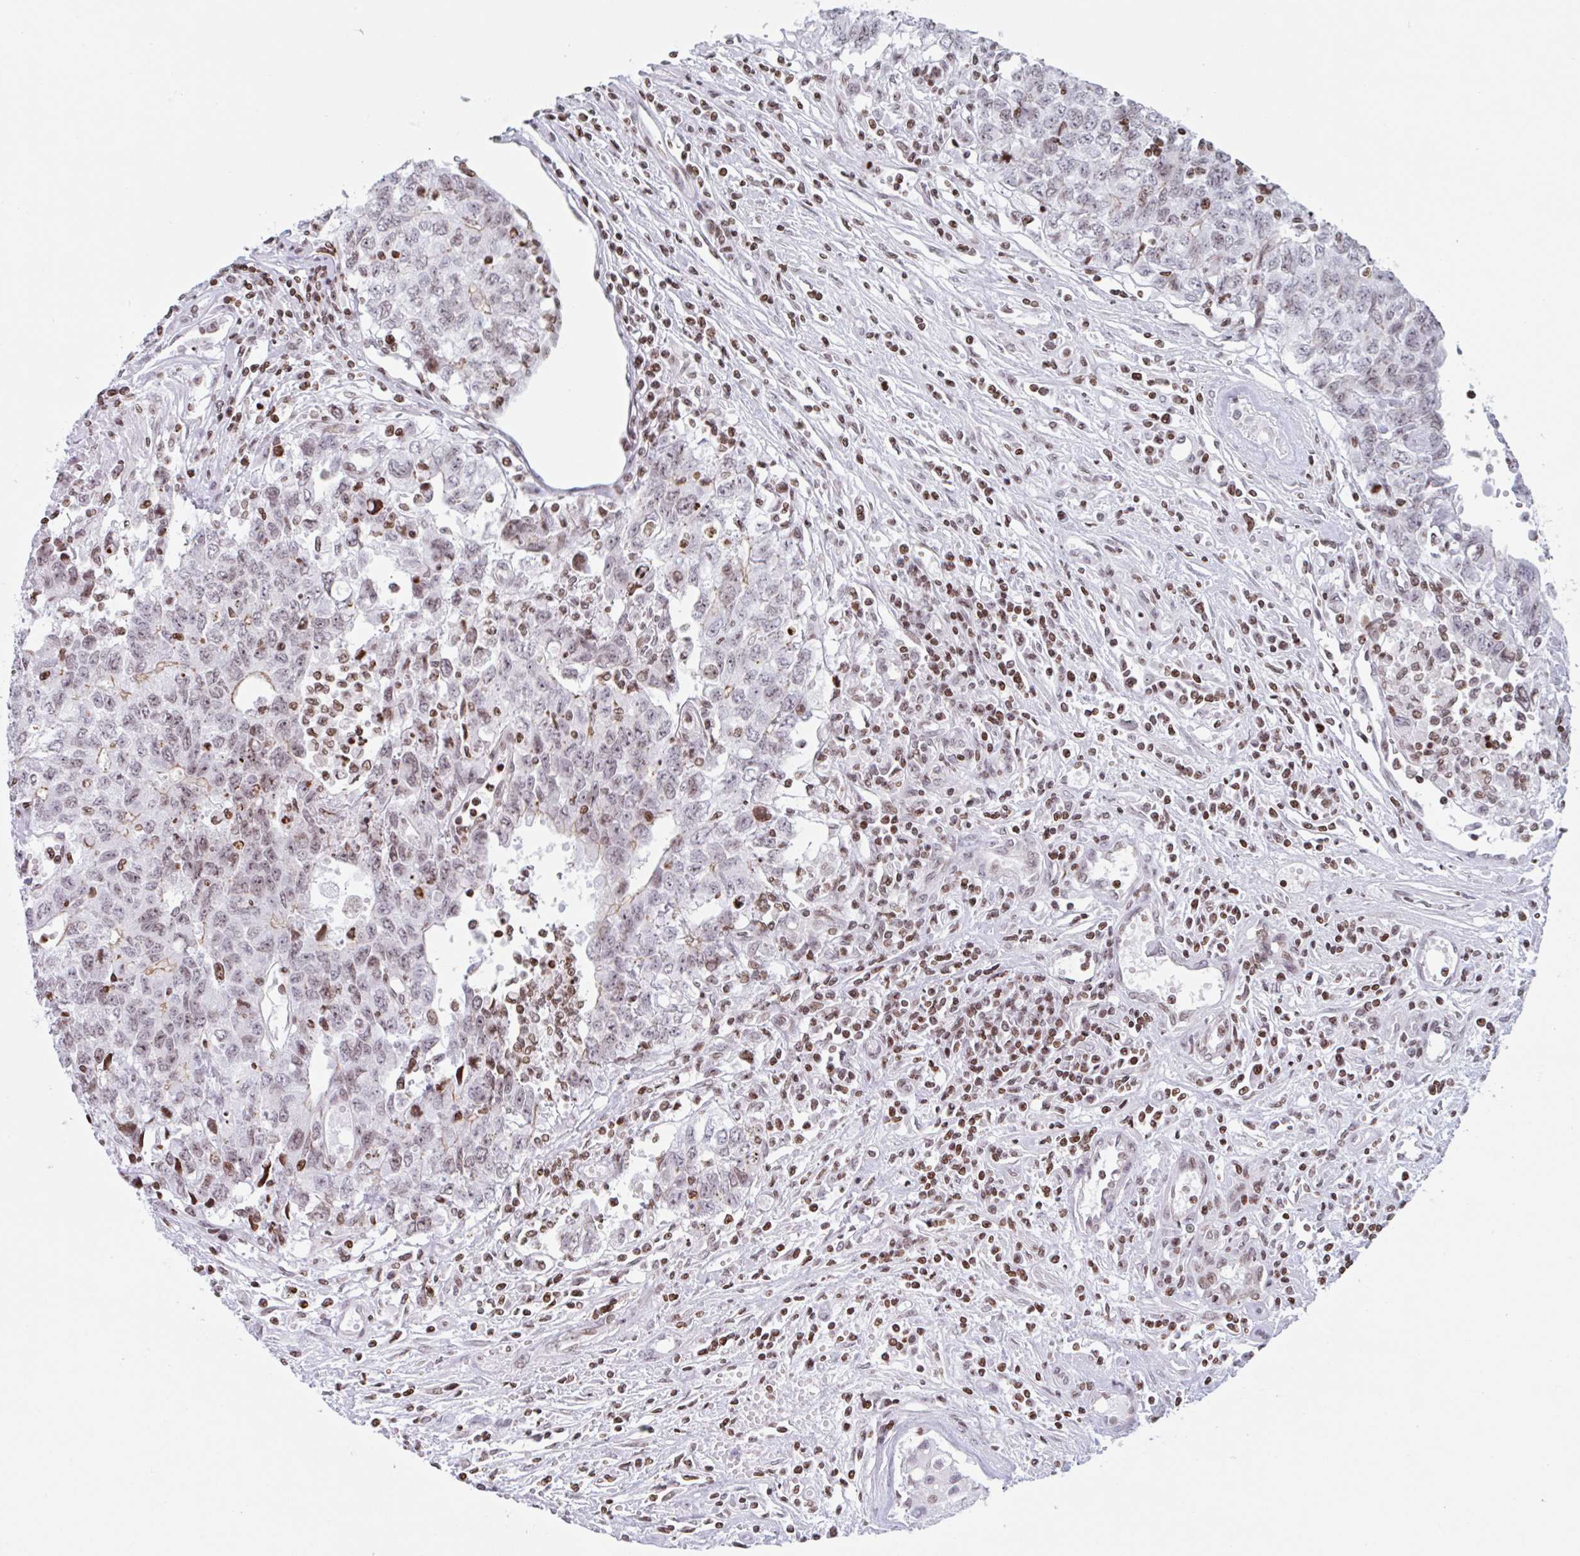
{"staining": {"intensity": "weak", "quantity": ">75%", "location": "nuclear"}, "tissue": "testis cancer", "cell_type": "Tumor cells", "image_type": "cancer", "snomed": [{"axis": "morphology", "description": "Carcinoma, Embryonal, NOS"}, {"axis": "topography", "description": "Testis"}], "caption": "Immunohistochemistry of testis cancer (embryonal carcinoma) reveals low levels of weak nuclear staining in about >75% of tumor cells.", "gene": "NOL6", "patient": {"sex": "male", "age": 34}}